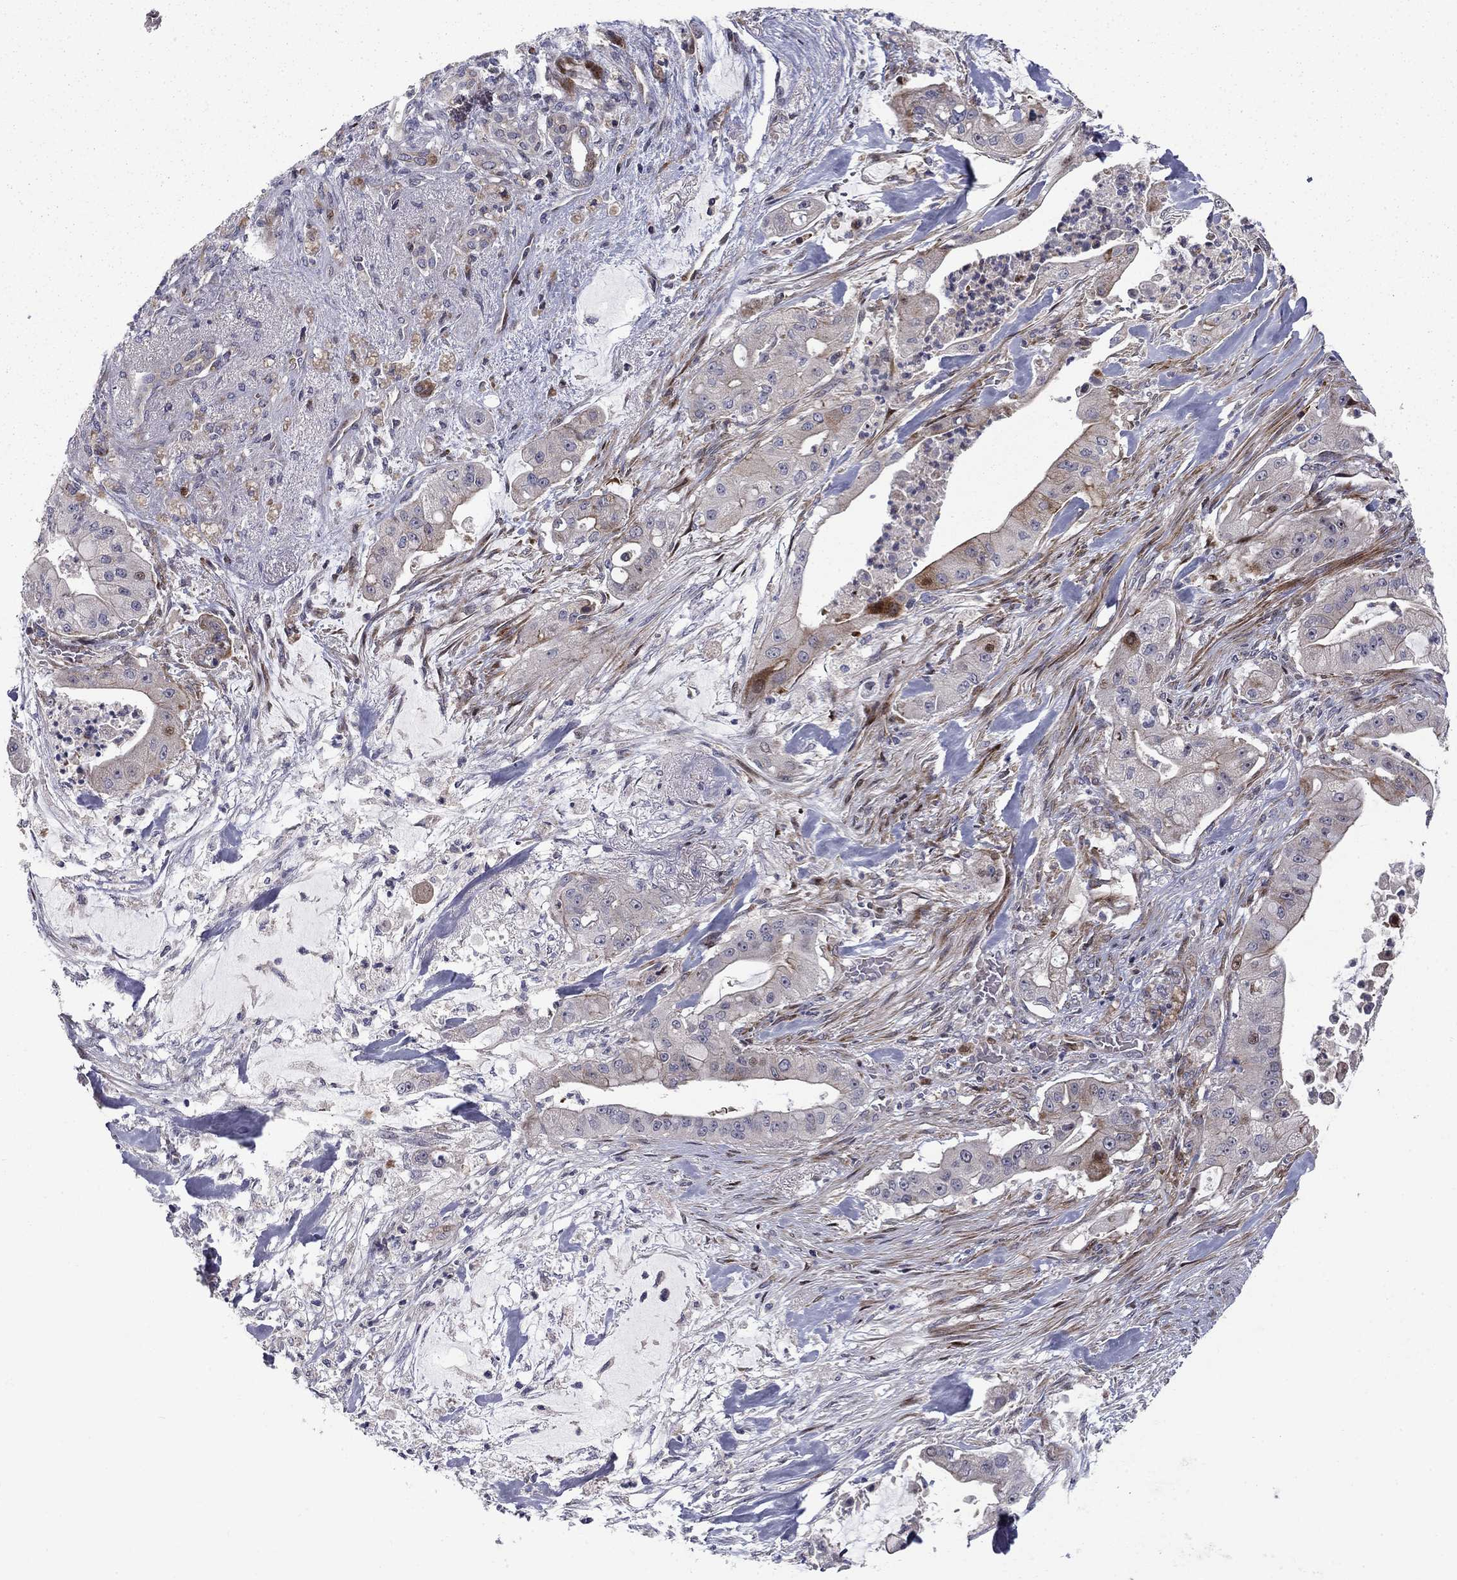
{"staining": {"intensity": "strong", "quantity": "25%-75%", "location": "cytoplasmic/membranous"}, "tissue": "pancreatic cancer", "cell_type": "Tumor cells", "image_type": "cancer", "snomed": [{"axis": "morphology", "description": "Normal tissue, NOS"}, {"axis": "morphology", "description": "Inflammation, NOS"}, {"axis": "morphology", "description": "Adenocarcinoma, NOS"}, {"axis": "topography", "description": "Pancreas"}], "caption": "IHC photomicrograph of neoplastic tissue: human pancreatic adenocarcinoma stained using IHC demonstrates high levels of strong protein expression localized specifically in the cytoplasmic/membranous of tumor cells, appearing as a cytoplasmic/membranous brown color.", "gene": "MIOS", "patient": {"sex": "male", "age": 57}}